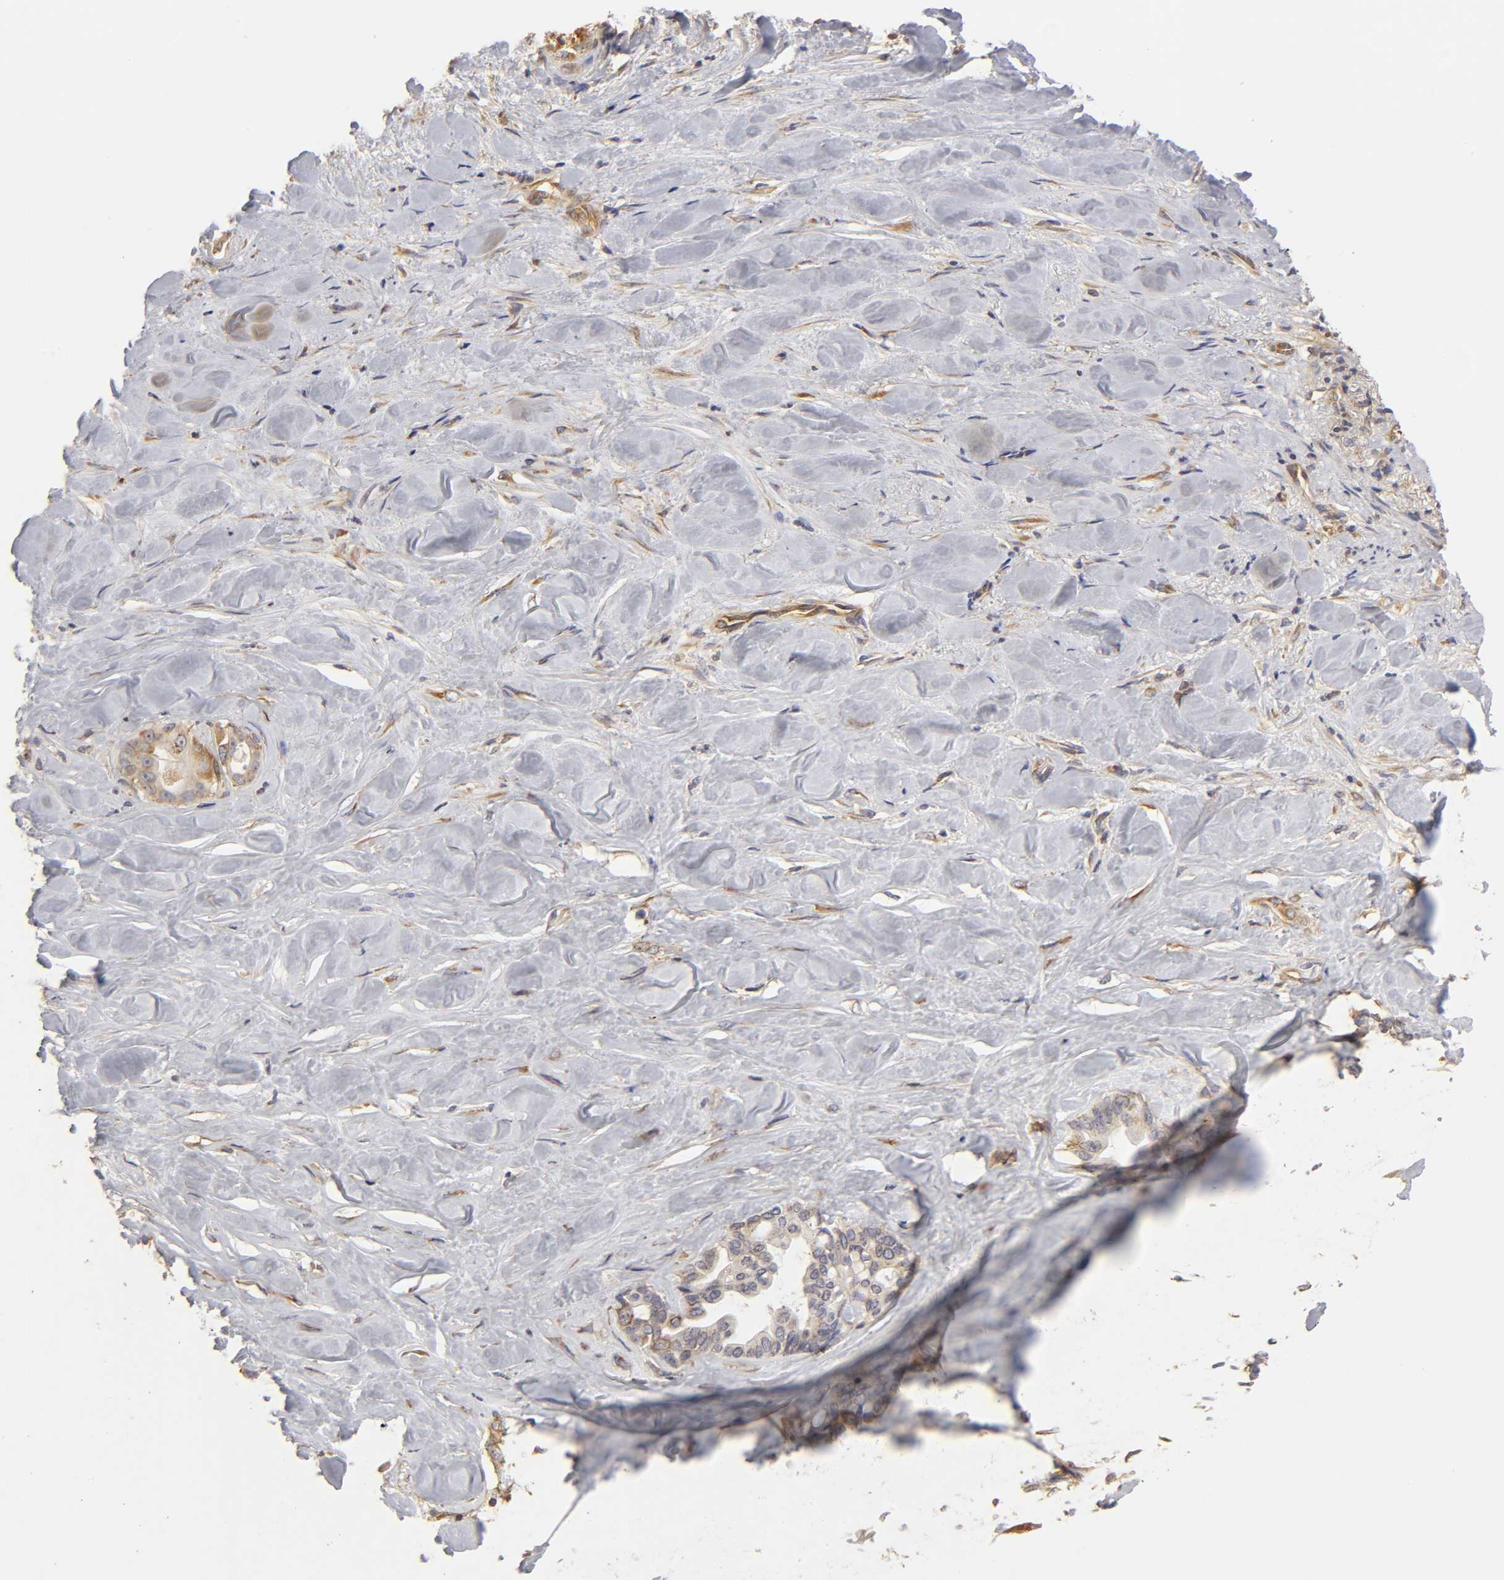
{"staining": {"intensity": "moderate", "quantity": ">75%", "location": "cytoplasmic/membranous"}, "tissue": "liver cancer", "cell_type": "Tumor cells", "image_type": "cancer", "snomed": [{"axis": "morphology", "description": "Cholangiocarcinoma"}, {"axis": "topography", "description": "Liver"}], "caption": "Immunohistochemistry (IHC) (DAB (3,3'-diaminobenzidine)) staining of liver cancer displays moderate cytoplasmic/membranous protein staining in about >75% of tumor cells. (brown staining indicates protein expression, while blue staining denotes nuclei).", "gene": "RPL14", "patient": {"sex": "female", "age": 67}}